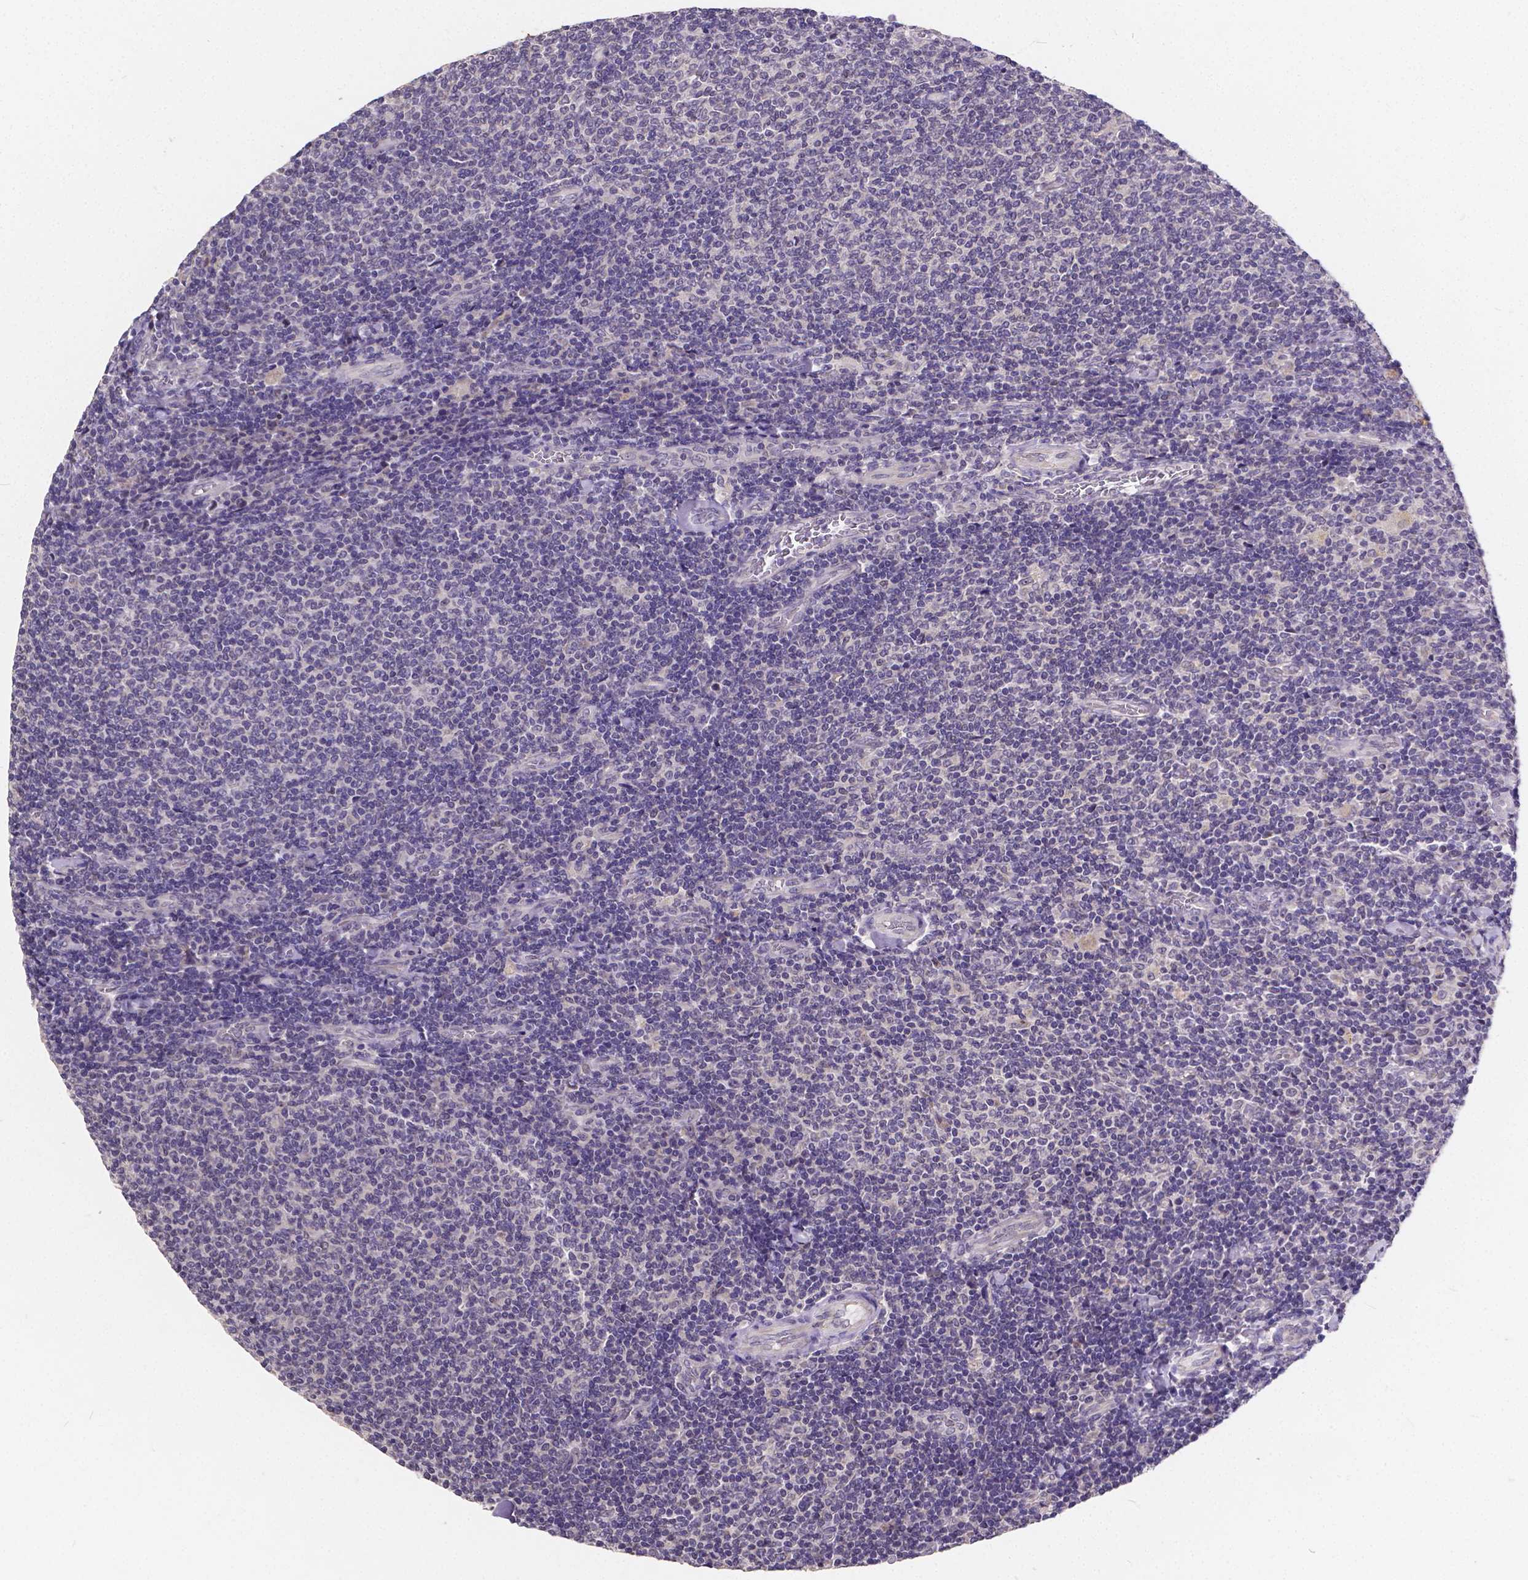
{"staining": {"intensity": "negative", "quantity": "none", "location": "none"}, "tissue": "lymphoma", "cell_type": "Tumor cells", "image_type": "cancer", "snomed": [{"axis": "morphology", "description": "Malignant lymphoma, non-Hodgkin's type, Low grade"}, {"axis": "topography", "description": "Lymph node"}], "caption": "DAB immunohistochemical staining of human malignant lymphoma, non-Hodgkin's type (low-grade) displays no significant positivity in tumor cells.", "gene": "CTNNA2", "patient": {"sex": "male", "age": 52}}